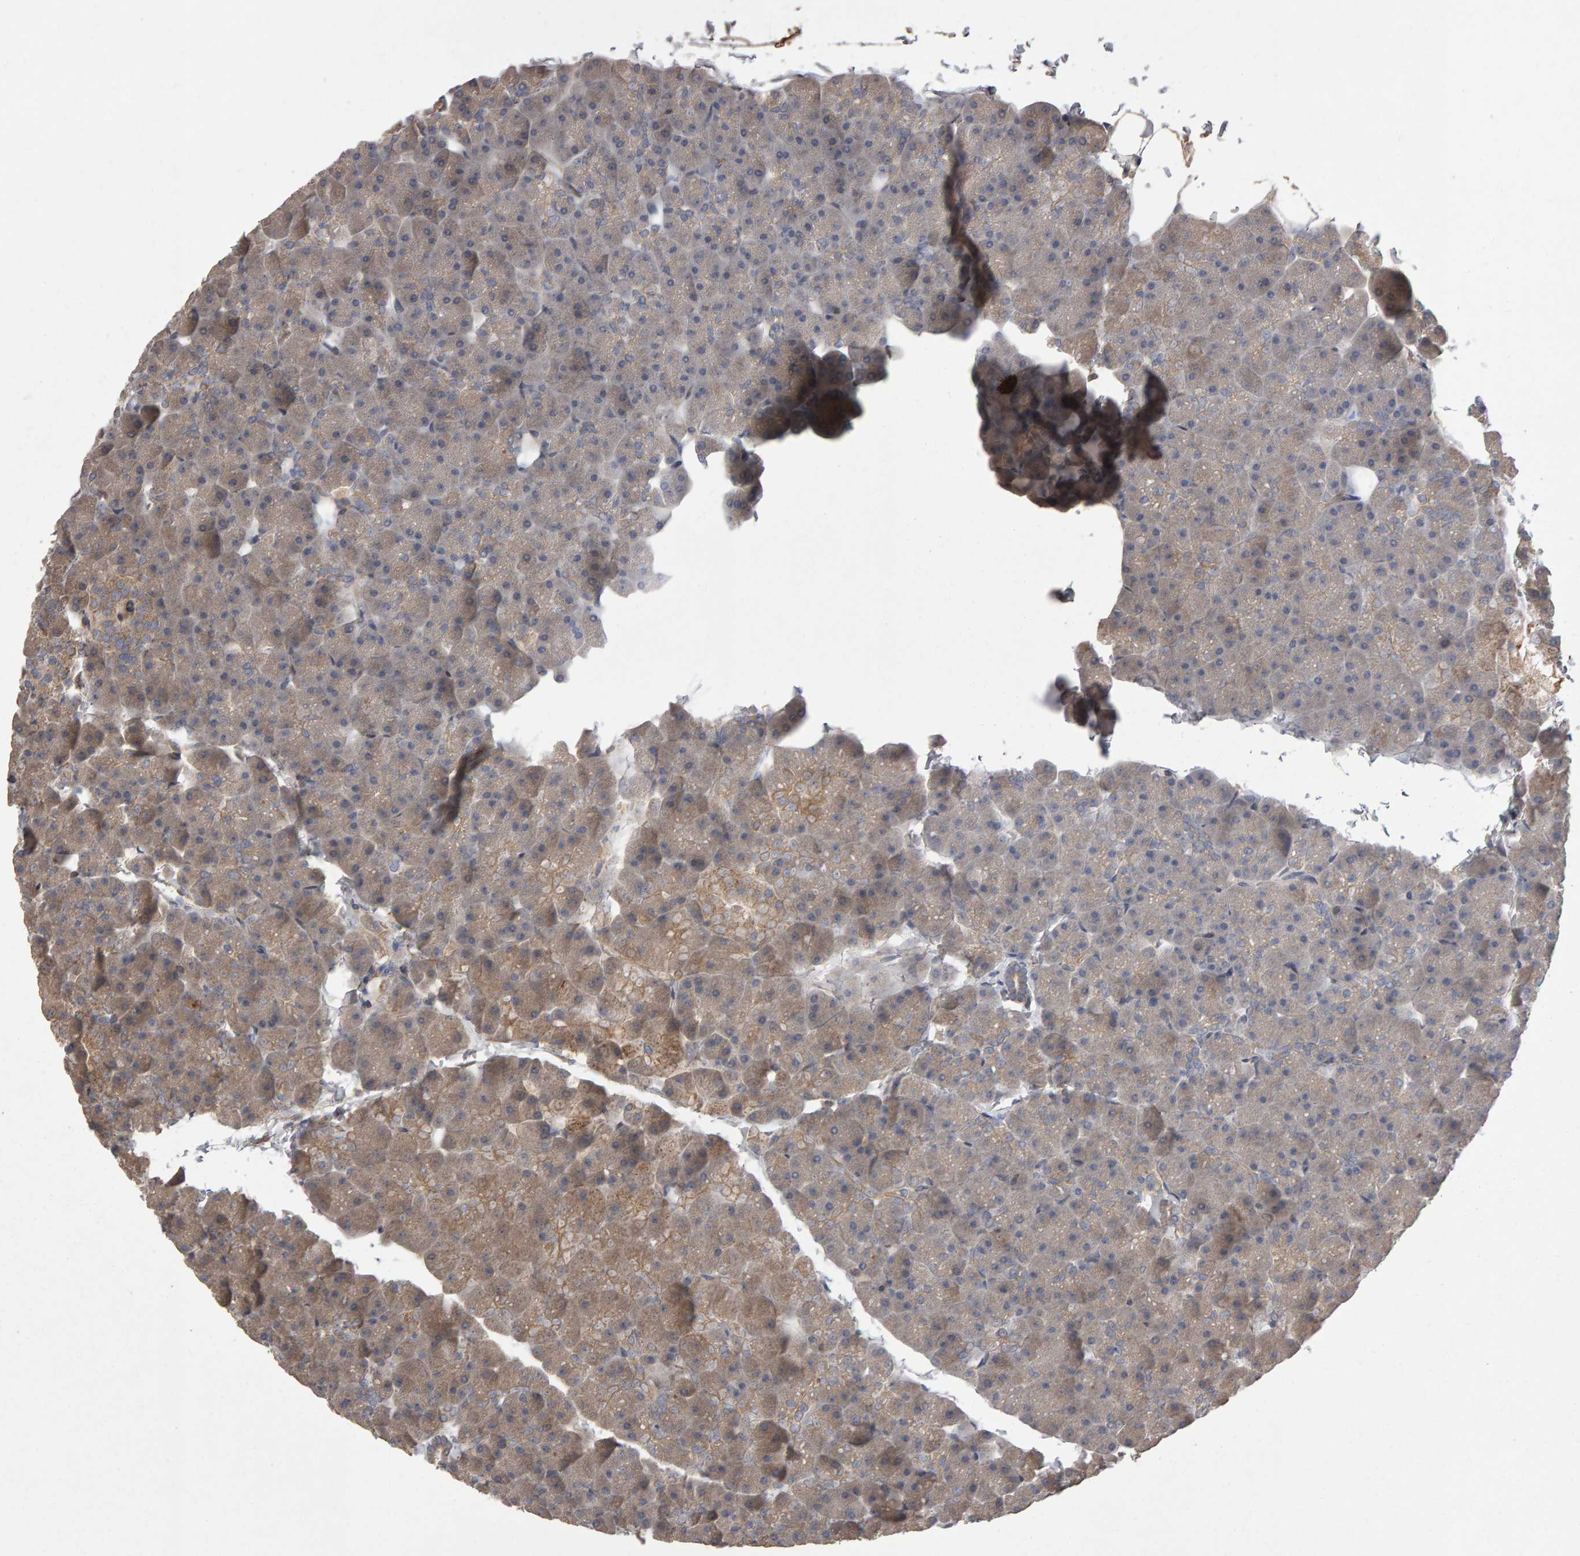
{"staining": {"intensity": "weak", "quantity": ">75%", "location": "cytoplasmic/membranous"}, "tissue": "pancreas", "cell_type": "Exocrine glandular cells", "image_type": "normal", "snomed": [{"axis": "morphology", "description": "Normal tissue, NOS"}, {"axis": "topography", "description": "Pancreas"}], "caption": "The immunohistochemical stain shows weak cytoplasmic/membranous staining in exocrine glandular cells of benign pancreas. The protein is stained brown, and the nuclei are stained in blue (DAB IHC with brightfield microscopy, high magnification).", "gene": "PGS1", "patient": {"sex": "male", "age": 35}}